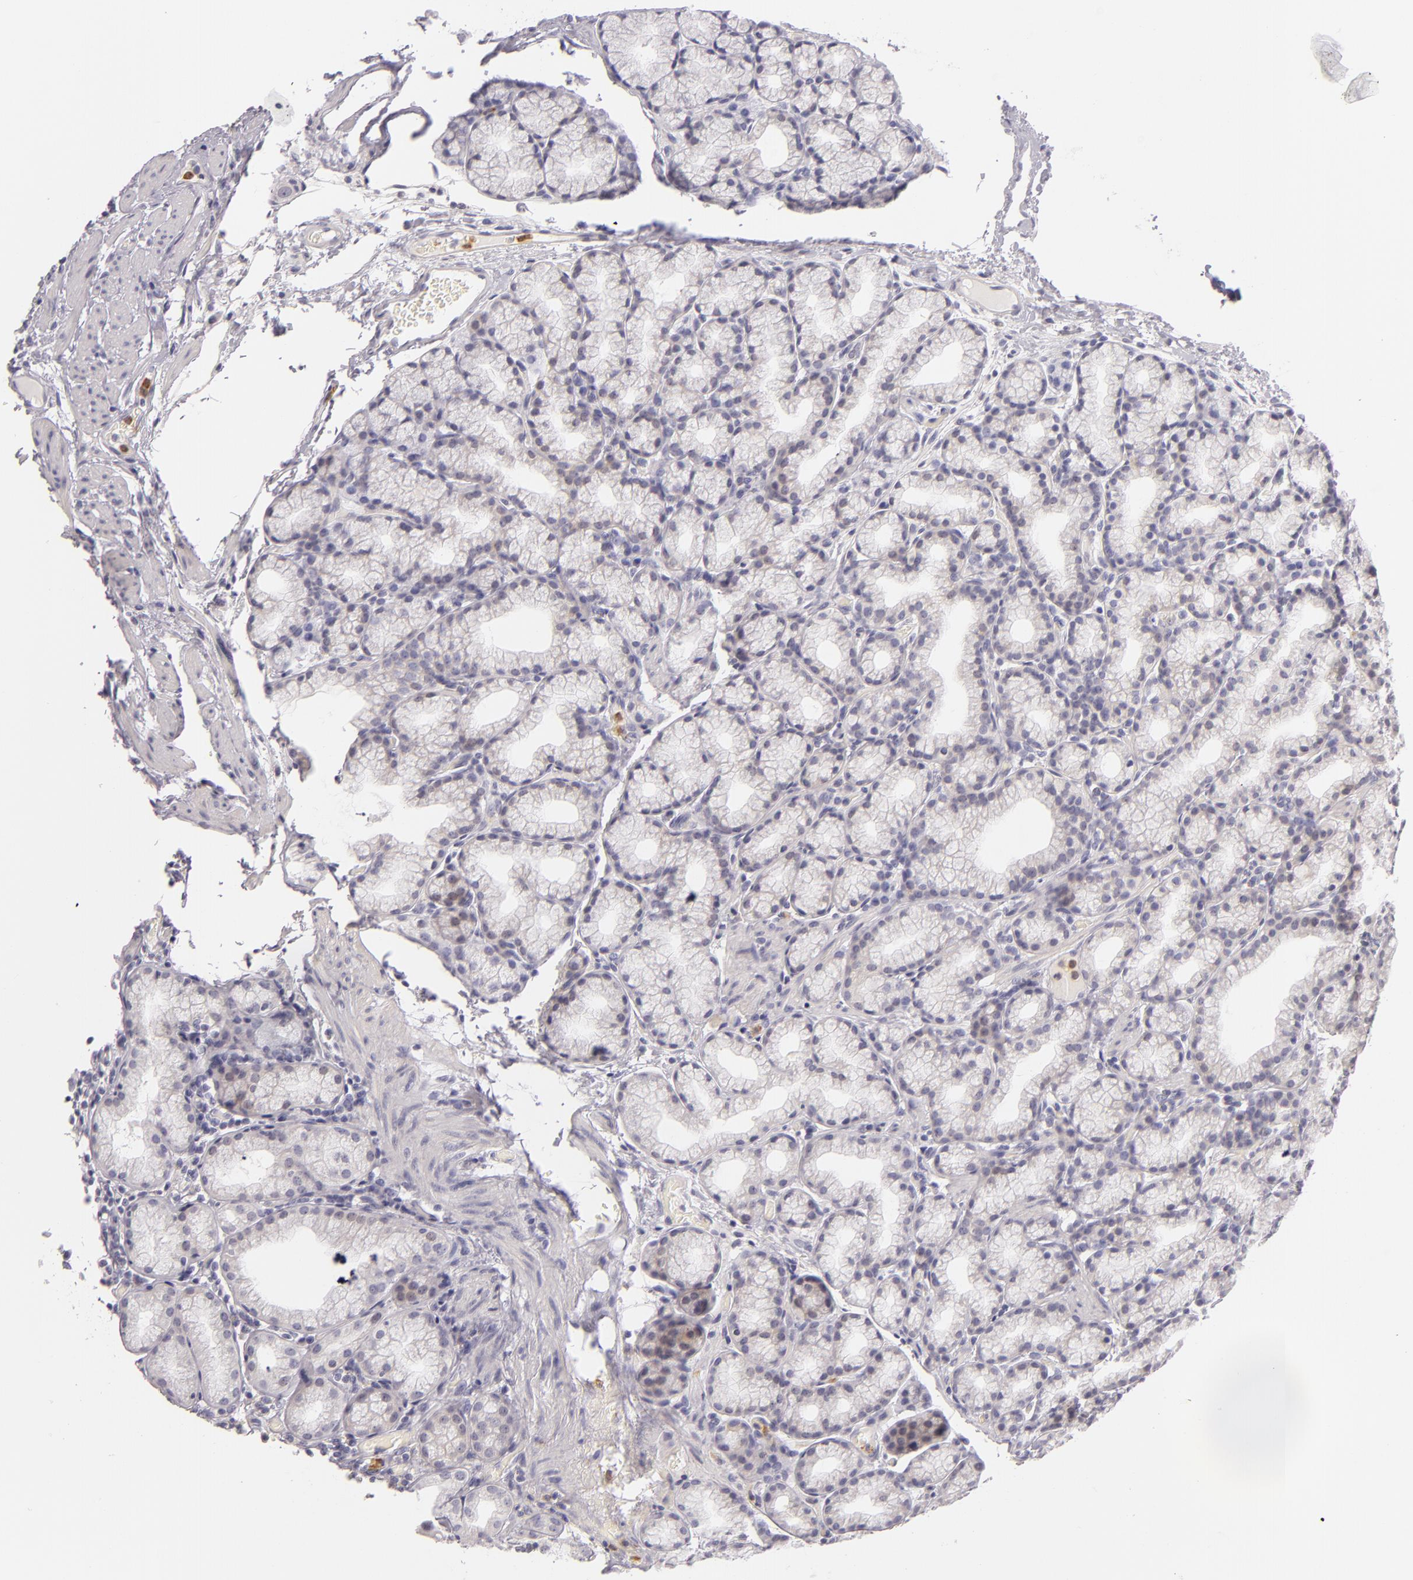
{"staining": {"intensity": "negative", "quantity": "none", "location": "none"}, "tissue": "duodenum", "cell_type": "Glandular cells", "image_type": "normal", "snomed": [{"axis": "morphology", "description": "Normal tissue, NOS"}, {"axis": "topography", "description": "Duodenum"}], "caption": "A high-resolution micrograph shows IHC staining of benign duodenum, which reveals no significant staining in glandular cells.", "gene": "FAM181A", "patient": {"sex": "female", "age": 48}}